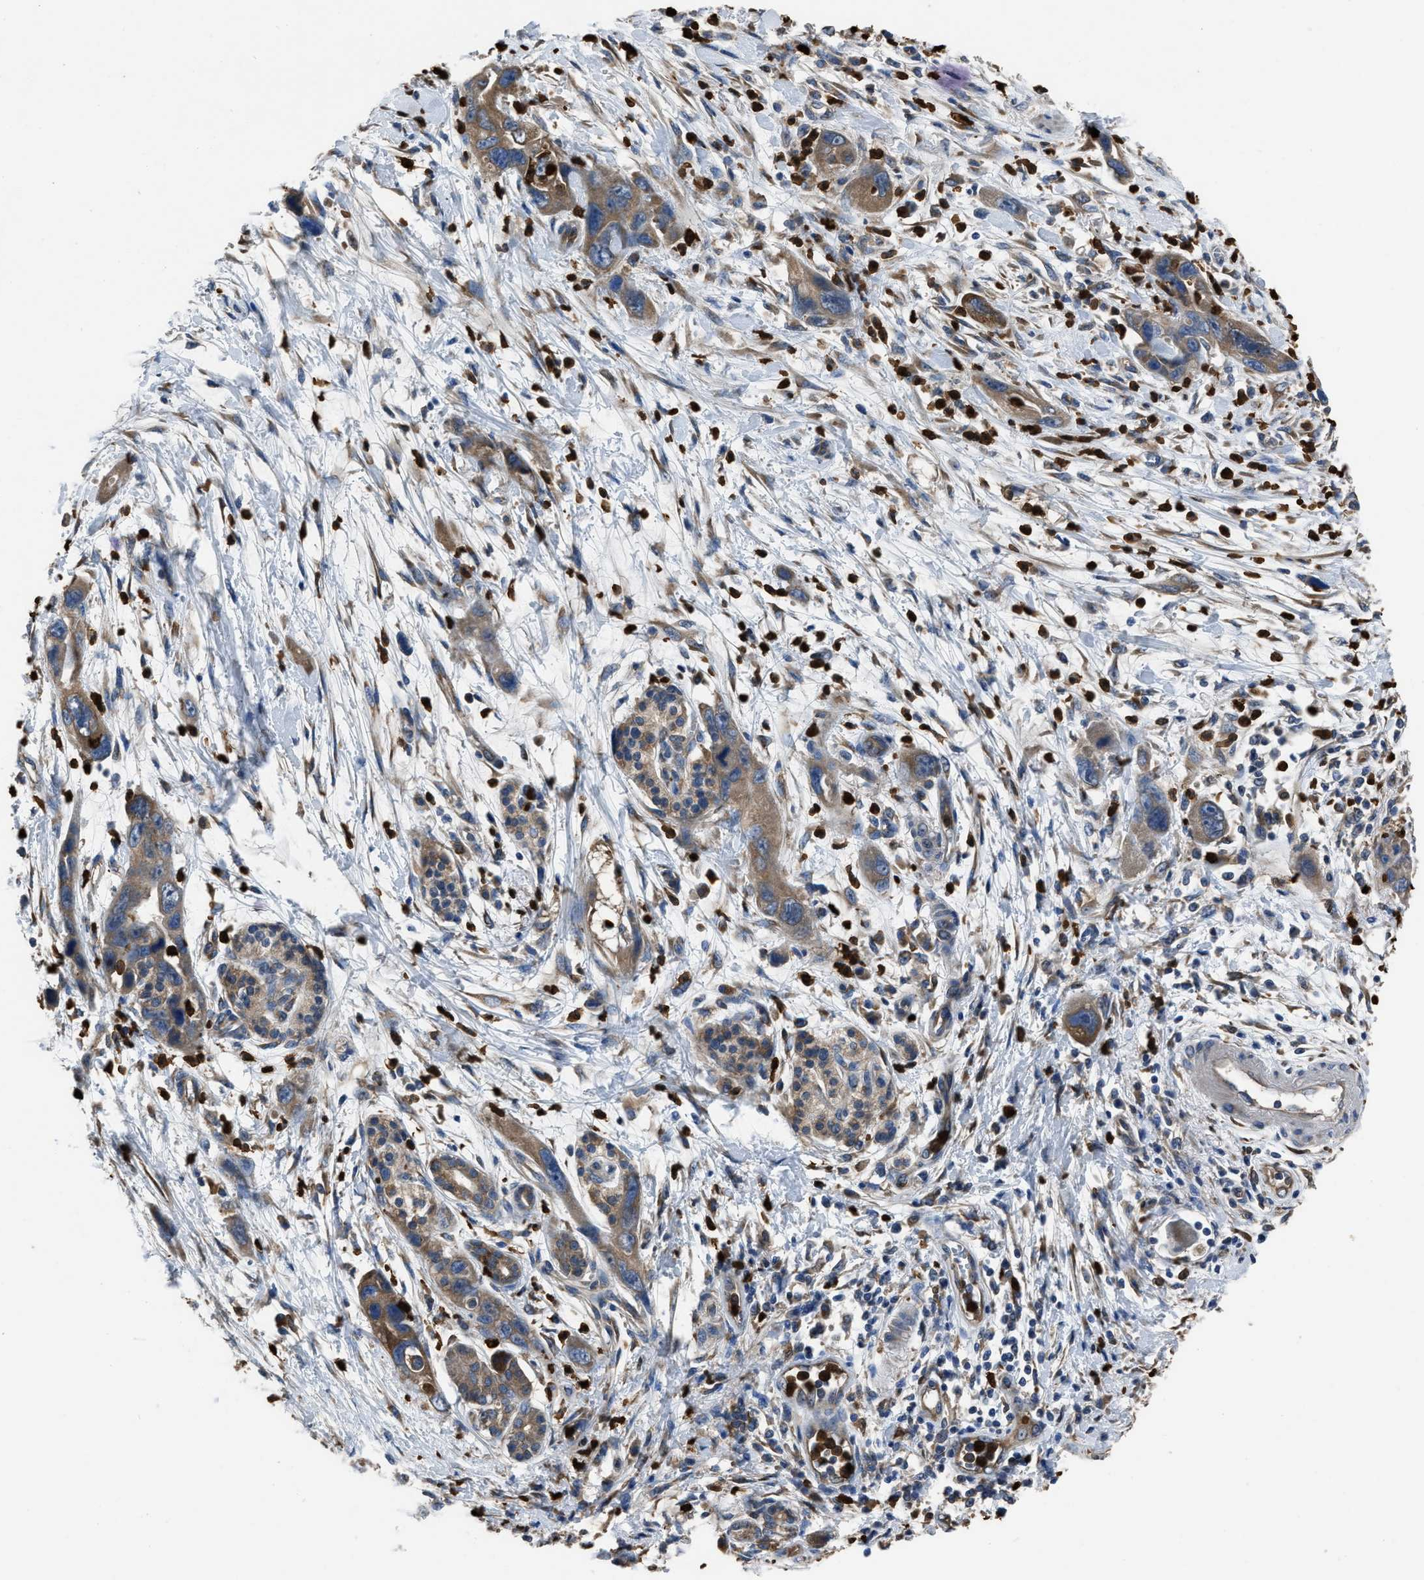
{"staining": {"intensity": "moderate", "quantity": ">75%", "location": "cytoplasmic/membranous"}, "tissue": "pancreatic cancer", "cell_type": "Tumor cells", "image_type": "cancer", "snomed": [{"axis": "morphology", "description": "Adenocarcinoma, NOS"}, {"axis": "topography", "description": "Pancreas"}], "caption": "Pancreatic adenocarcinoma was stained to show a protein in brown. There is medium levels of moderate cytoplasmic/membranous expression in about >75% of tumor cells.", "gene": "ANGPT1", "patient": {"sex": "female", "age": 70}}